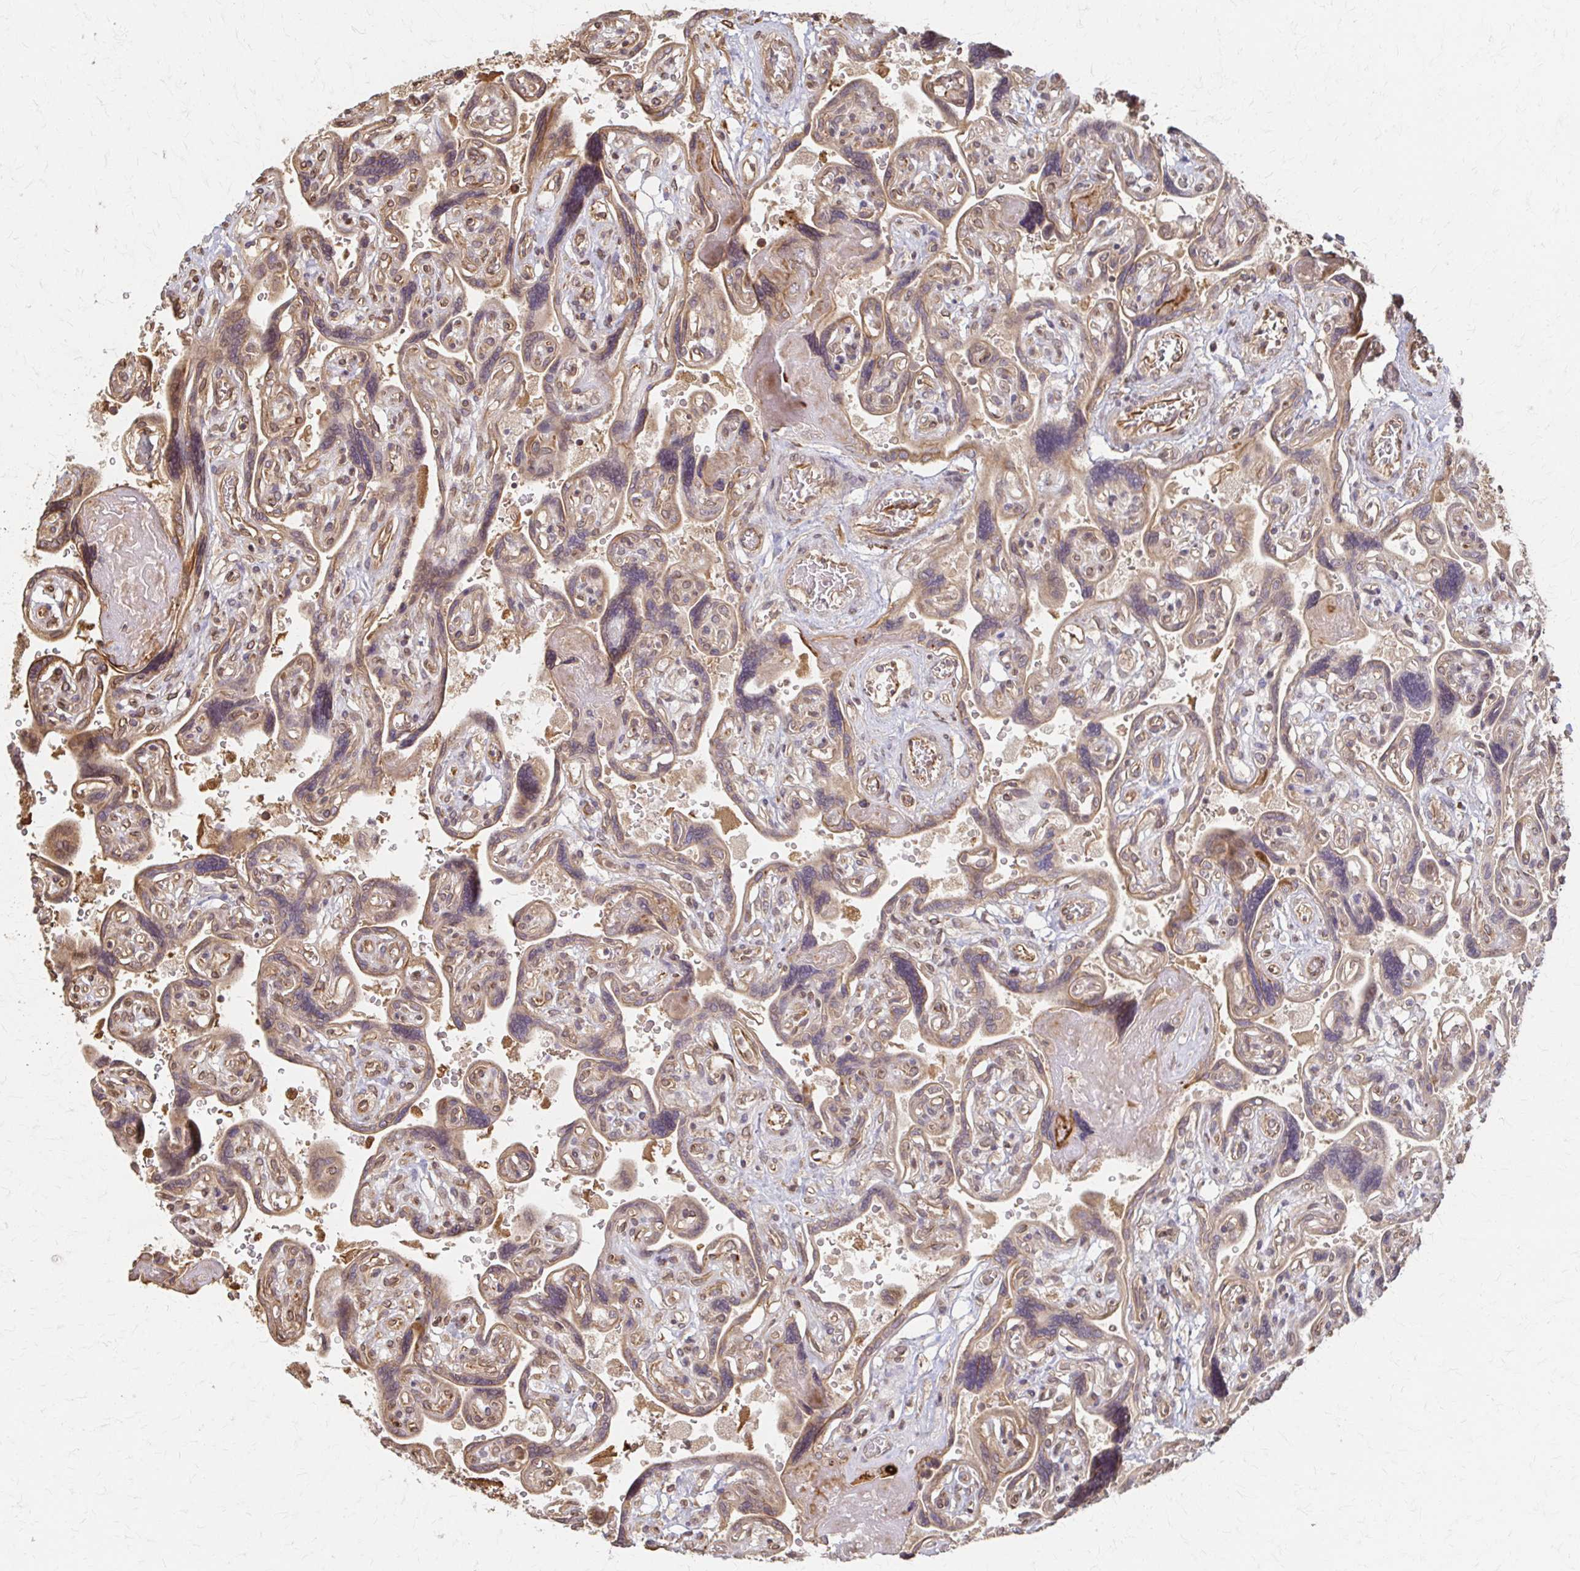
{"staining": {"intensity": "moderate", "quantity": ">75%", "location": "cytoplasmic/membranous"}, "tissue": "placenta", "cell_type": "Decidual cells", "image_type": "normal", "snomed": [{"axis": "morphology", "description": "Normal tissue, NOS"}, {"axis": "topography", "description": "Placenta"}], "caption": "Immunohistochemistry (DAB) staining of benign placenta reveals moderate cytoplasmic/membranous protein positivity in about >75% of decidual cells.", "gene": "ARHGAP35", "patient": {"sex": "female", "age": 32}}